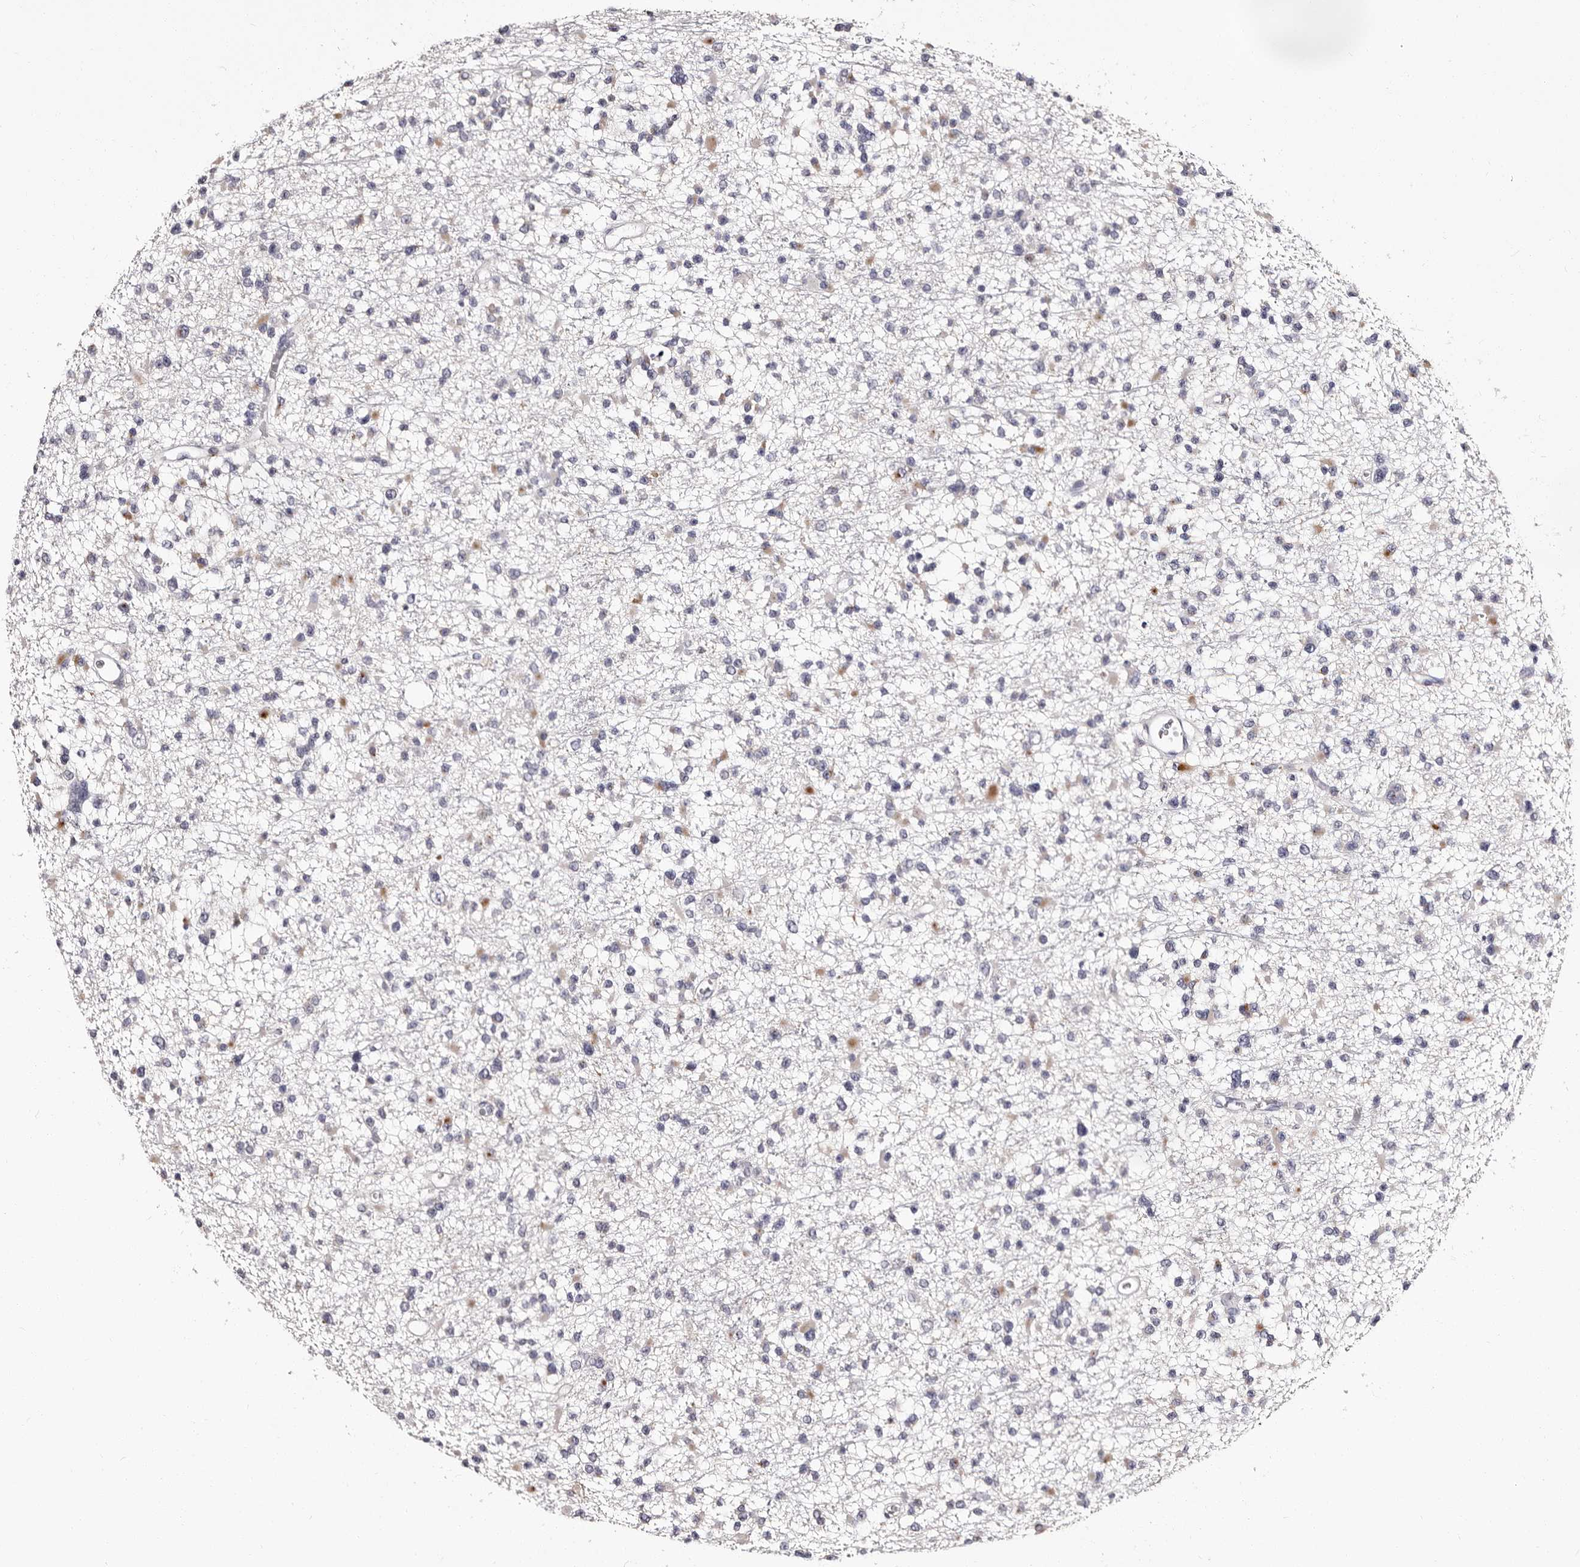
{"staining": {"intensity": "negative", "quantity": "none", "location": "none"}, "tissue": "glioma", "cell_type": "Tumor cells", "image_type": "cancer", "snomed": [{"axis": "morphology", "description": "Glioma, malignant, Low grade"}, {"axis": "topography", "description": "Brain"}], "caption": "This is an immunohistochemistry image of human malignant low-grade glioma. There is no positivity in tumor cells.", "gene": "AUNIP", "patient": {"sex": "female", "age": 22}}